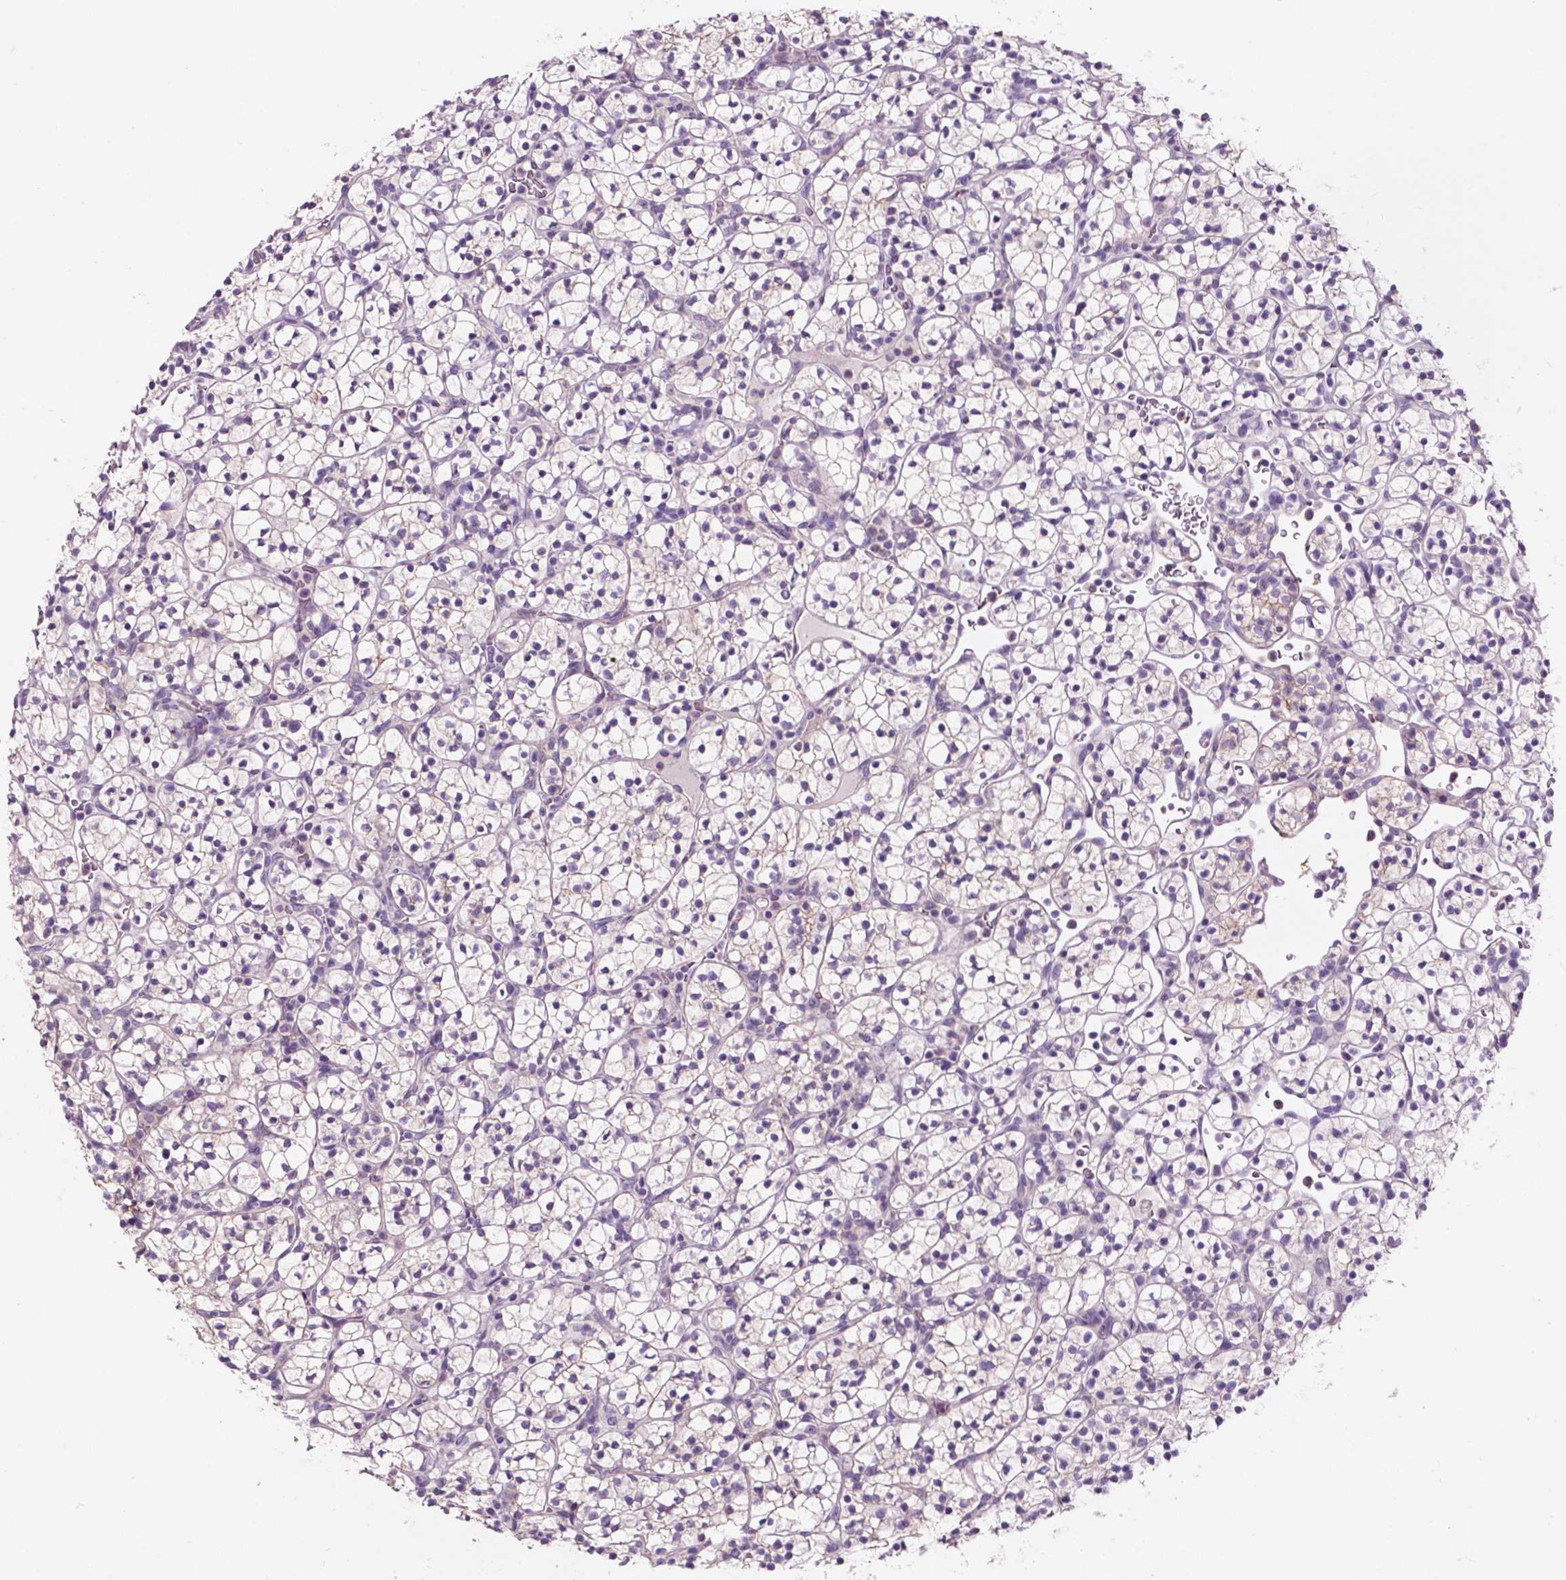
{"staining": {"intensity": "negative", "quantity": "none", "location": "none"}, "tissue": "renal cancer", "cell_type": "Tumor cells", "image_type": "cancer", "snomed": [{"axis": "morphology", "description": "Adenocarcinoma, NOS"}, {"axis": "topography", "description": "Kidney"}], "caption": "Adenocarcinoma (renal) was stained to show a protein in brown. There is no significant staining in tumor cells.", "gene": "PLSCR1", "patient": {"sex": "female", "age": 89}}